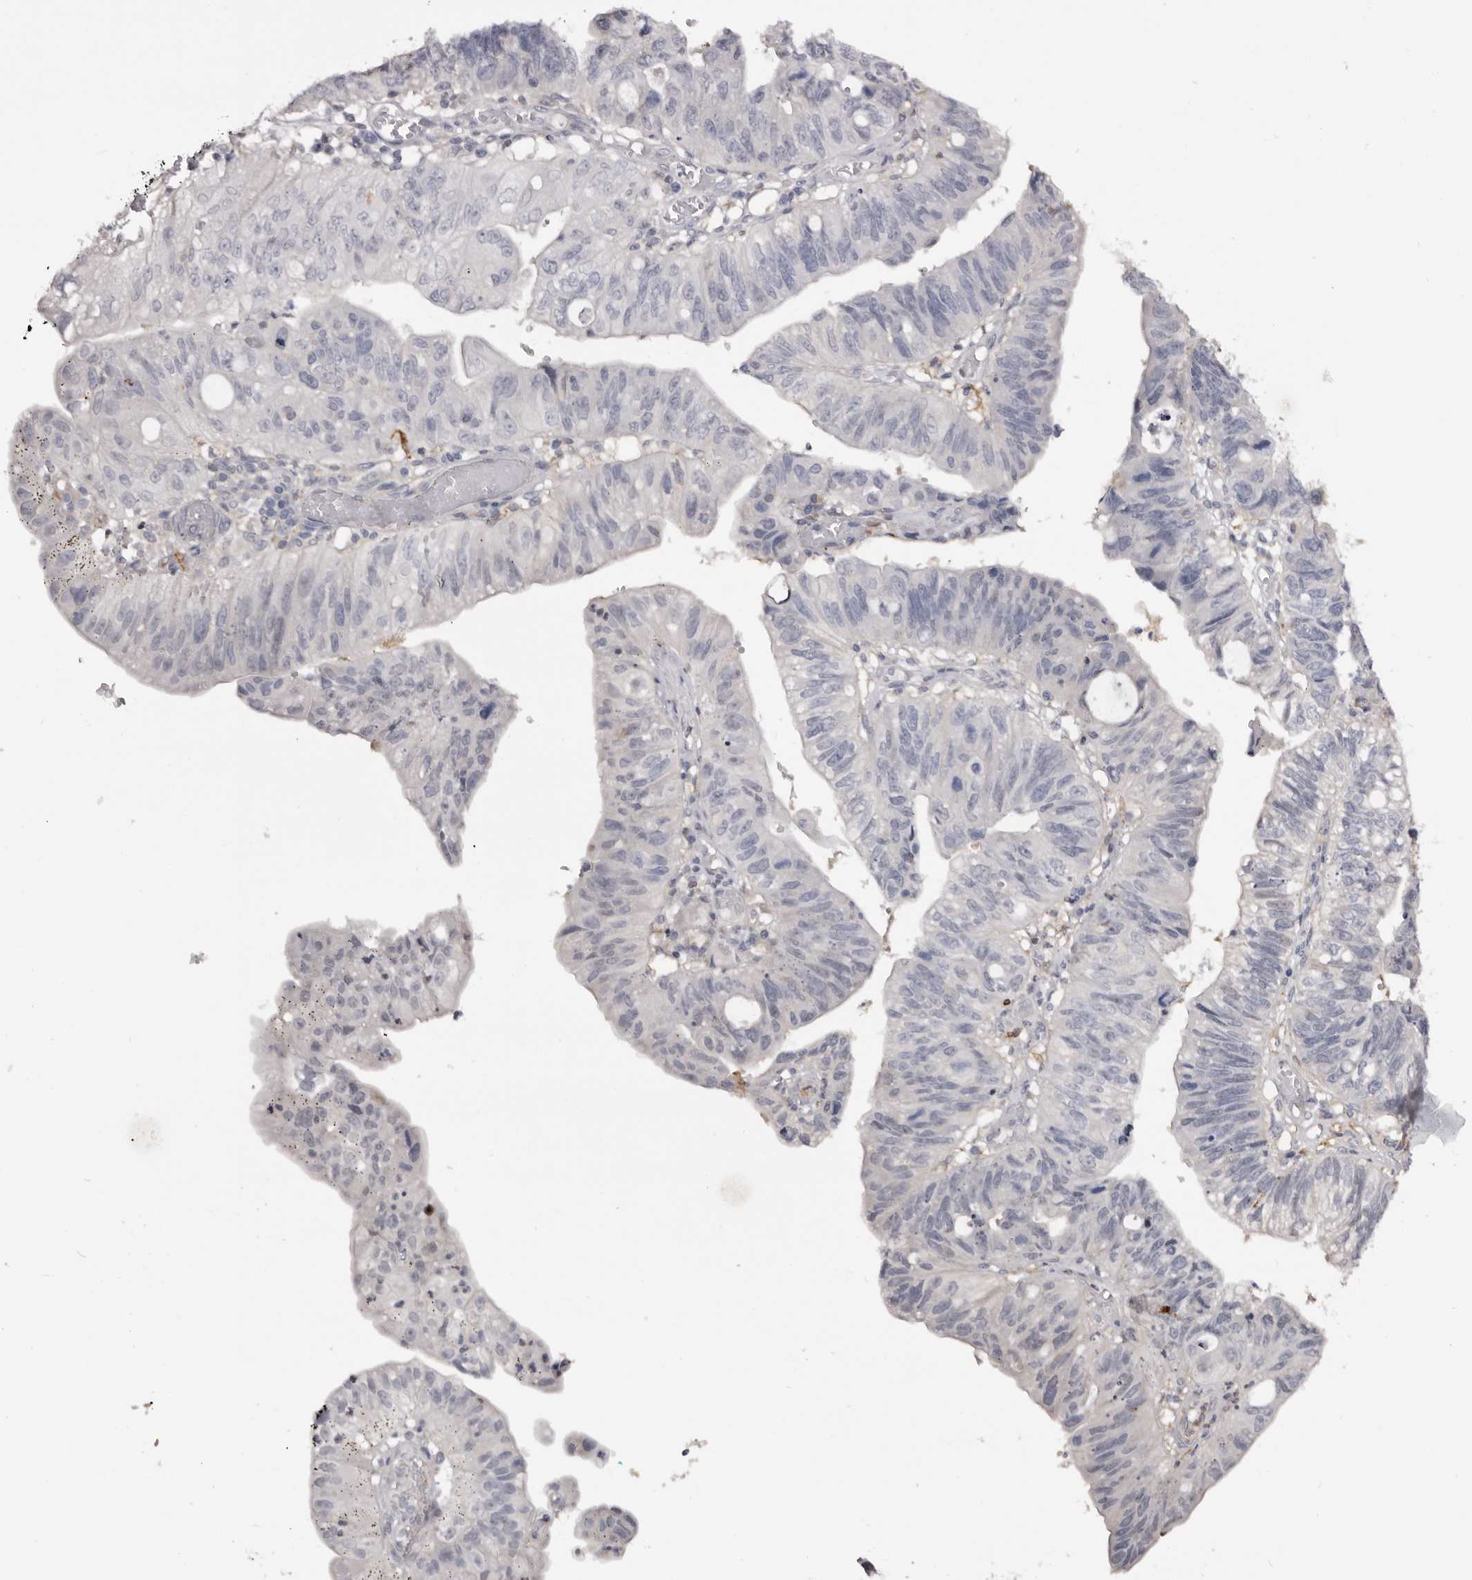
{"staining": {"intensity": "negative", "quantity": "none", "location": "none"}, "tissue": "stomach cancer", "cell_type": "Tumor cells", "image_type": "cancer", "snomed": [{"axis": "morphology", "description": "Adenocarcinoma, NOS"}, {"axis": "topography", "description": "Stomach"}], "caption": "Stomach cancer was stained to show a protein in brown. There is no significant staining in tumor cells.", "gene": "TNNI1", "patient": {"sex": "male", "age": 59}}